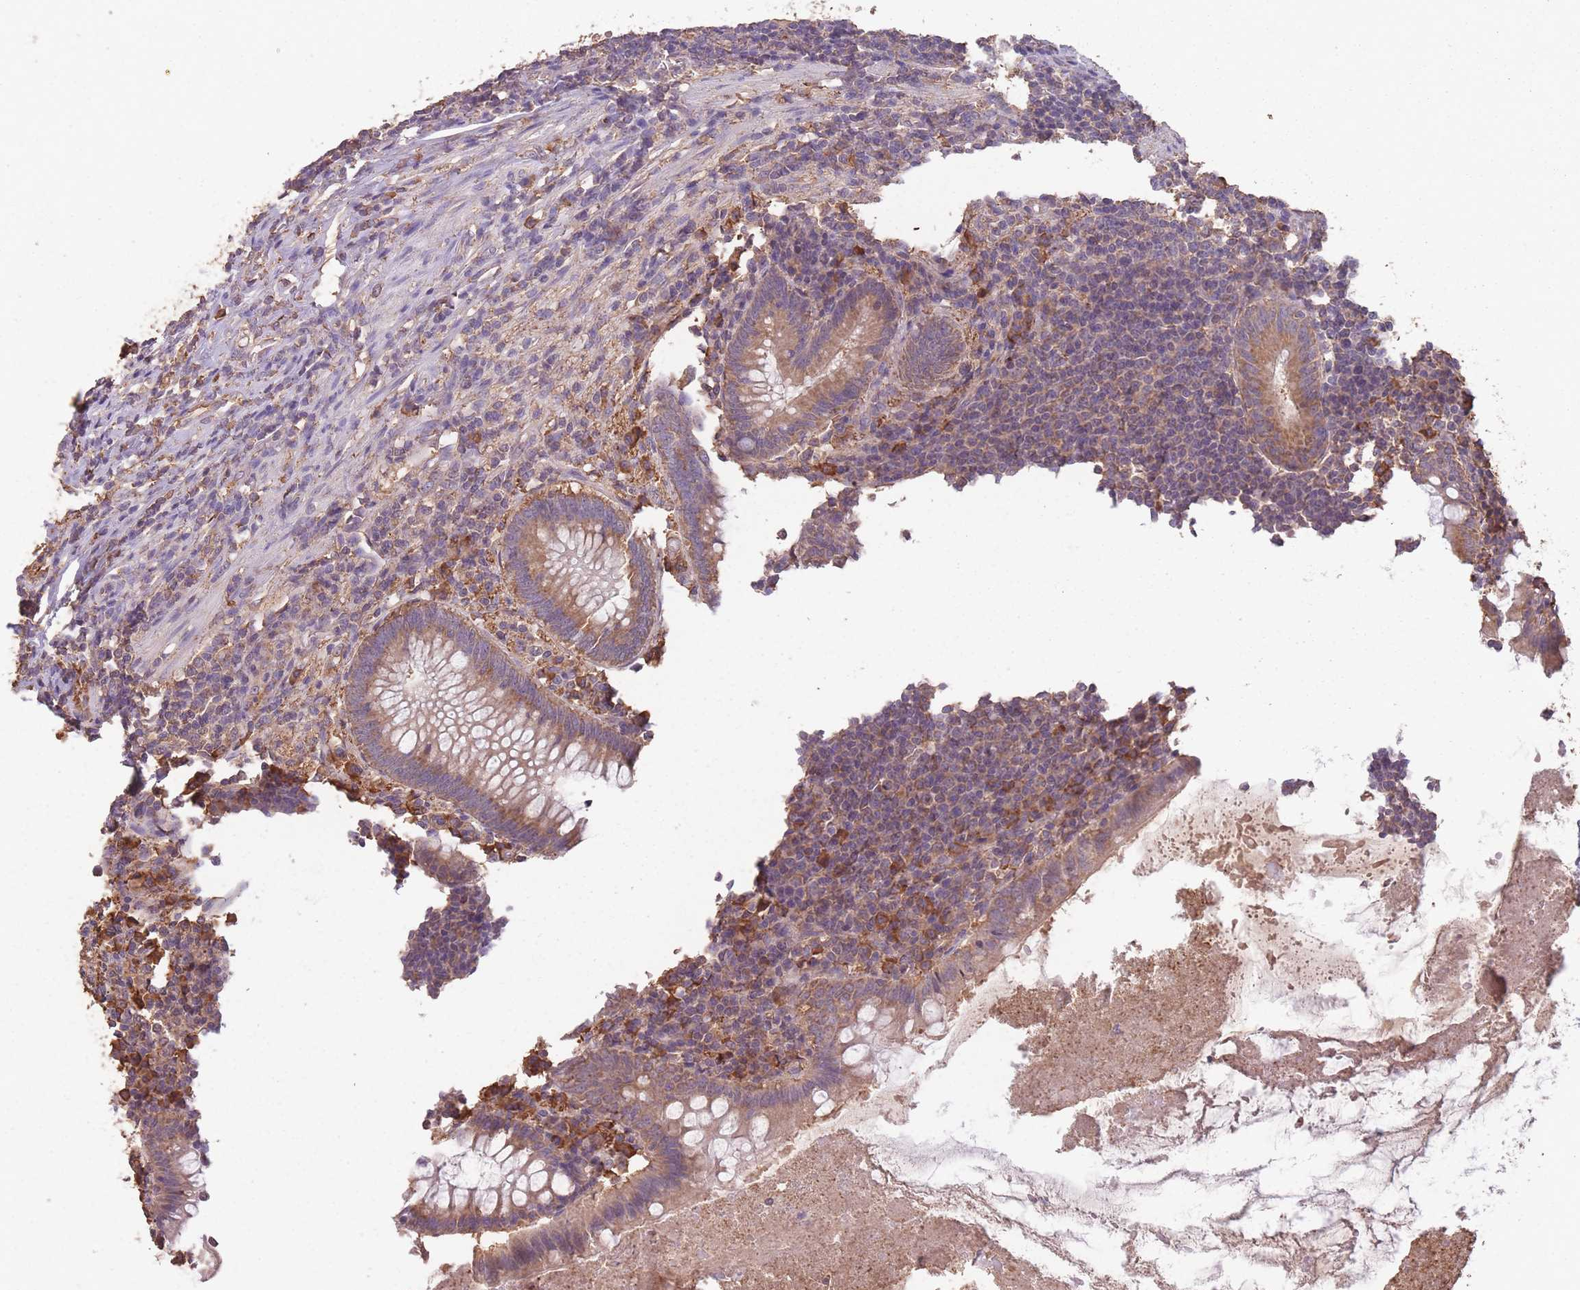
{"staining": {"intensity": "moderate", "quantity": ">75%", "location": "cytoplasmic/membranous"}, "tissue": "appendix", "cell_type": "Glandular cells", "image_type": "normal", "snomed": [{"axis": "morphology", "description": "Normal tissue, NOS"}, {"axis": "topography", "description": "Appendix"}], "caption": "DAB (3,3'-diaminobenzidine) immunohistochemical staining of normal appendix displays moderate cytoplasmic/membranous protein staining in about >75% of glandular cells.", "gene": "SANBR", "patient": {"sex": "male", "age": 83}}